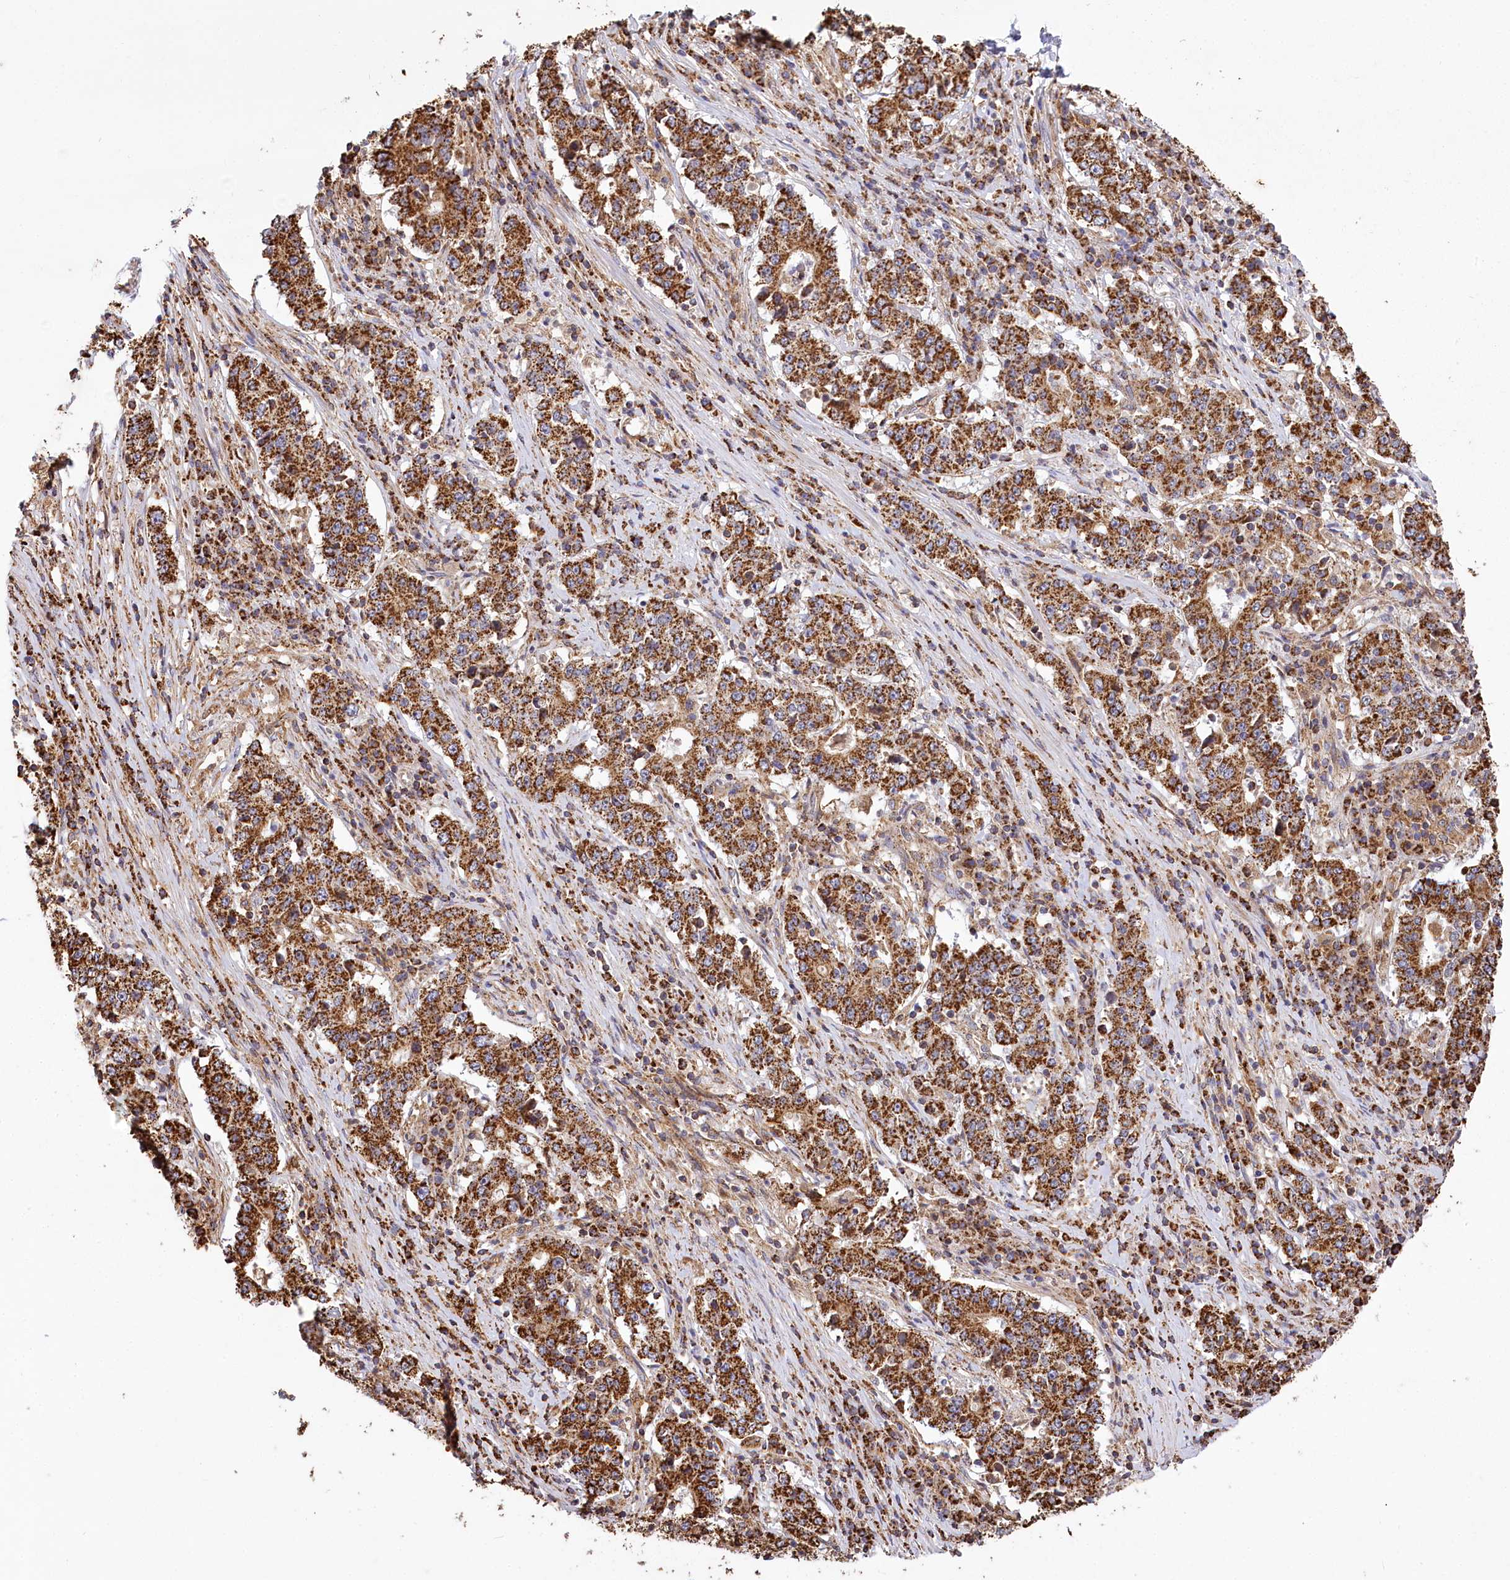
{"staining": {"intensity": "strong", "quantity": ">75%", "location": "cytoplasmic/membranous"}, "tissue": "stomach cancer", "cell_type": "Tumor cells", "image_type": "cancer", "snomed": [{"axis": "morphology", "description": "Adenocarcinoma, NOS"}, {"axis": "topography", "description": "Stomach"}], "caption": "Stomach cancer was stained to show a protein in brown. There is high levels of strong cytoplasmic/membranous expression in approximately >75% of tumor cells.", "gene": "CARD19", "patient": {"sex": "male", "age": 59}}